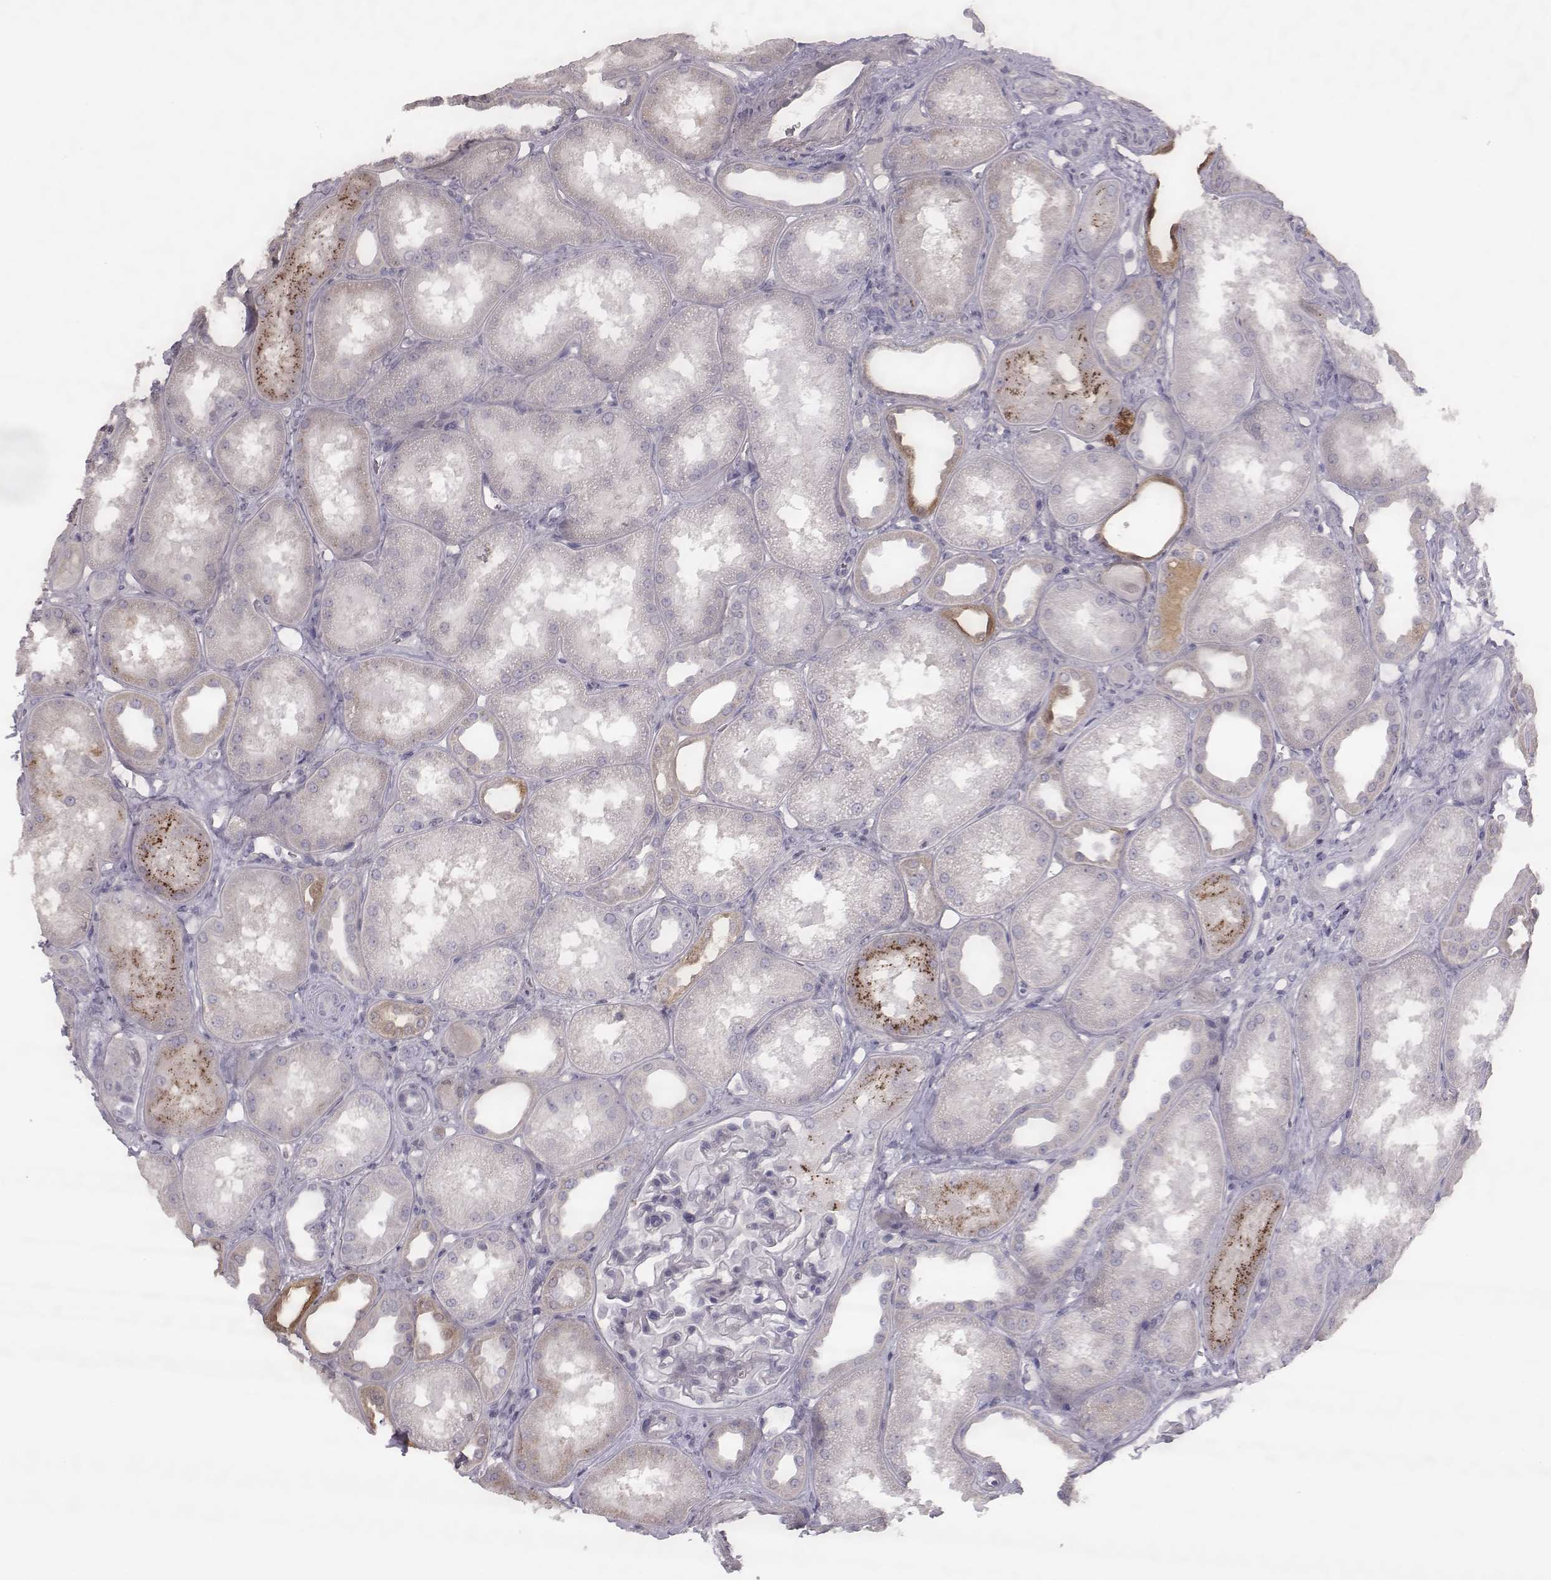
{"staining": {"intensity": "negative", "quantity": "none", "location": "none"}, "tissue": "kidney", "cell_type": "Cells in glomeruli", "image_type": "normal", "snomed": [{"axis": "morphology", "description": "Normal tissue, NOS"}, {"axis": "topography", "description": "Kidney"}], "caption": "A histopathology image of kidney stained for a protein exhibits no brown staining in cells in glomeruli.", "gene": "TLX3", "patient": {"sex": "male", "age": 61}}